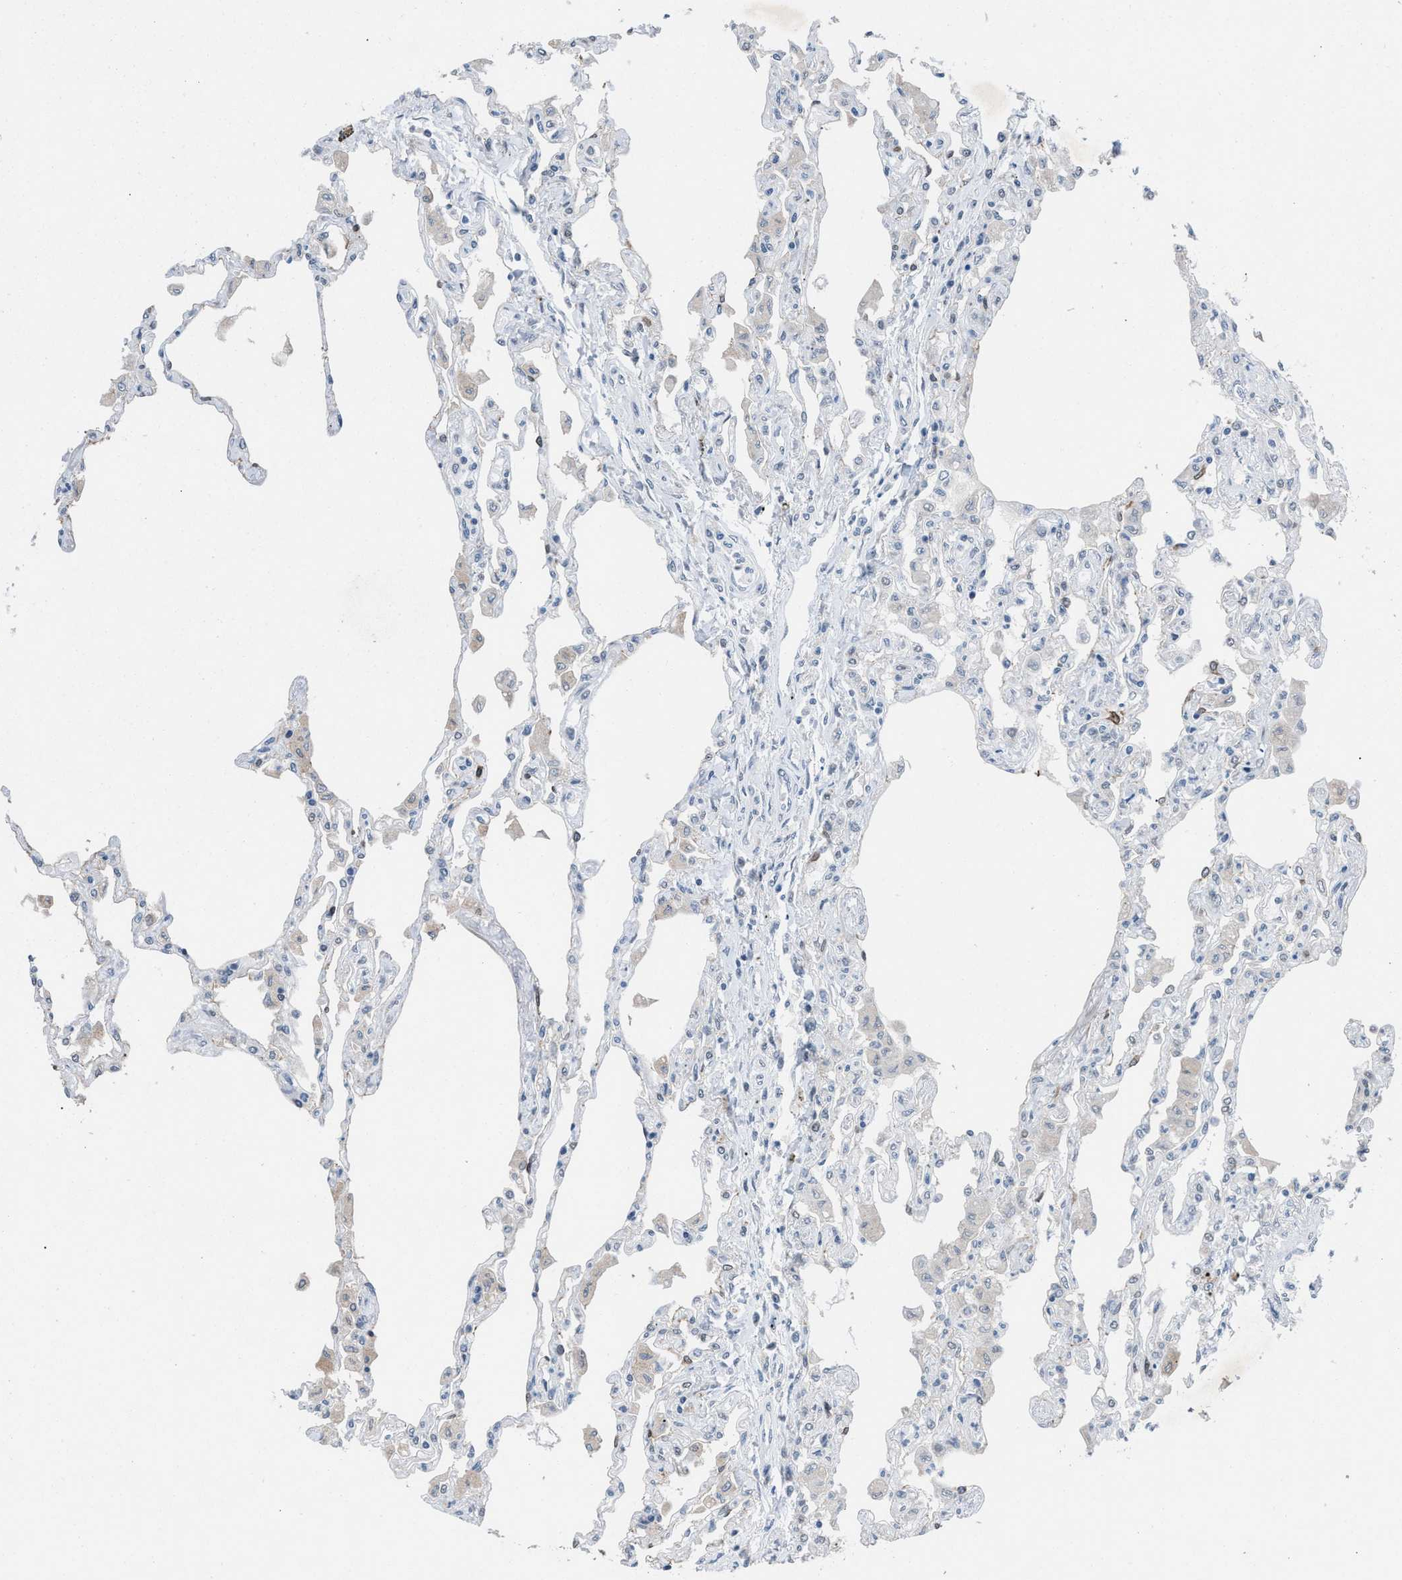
{"staining": {"intensity": "negative", "quantity": "none", "location": "none"}, "tissue": "lung", "cell_type": "Alveolar cells", "image_type": "normal", "snomed": [{"axis": "morphology", "description": "Normal tissue, NOS"}, {"axis": "topography", "description": "Bronchus"}, {"axis": "topography", "description": "Lung"}], "caption": "IHC of normal lung exhibits no positivity in alveolar cells.", "gene": "ANAPC11", "patient": {"sex": "female", "age": 49}}